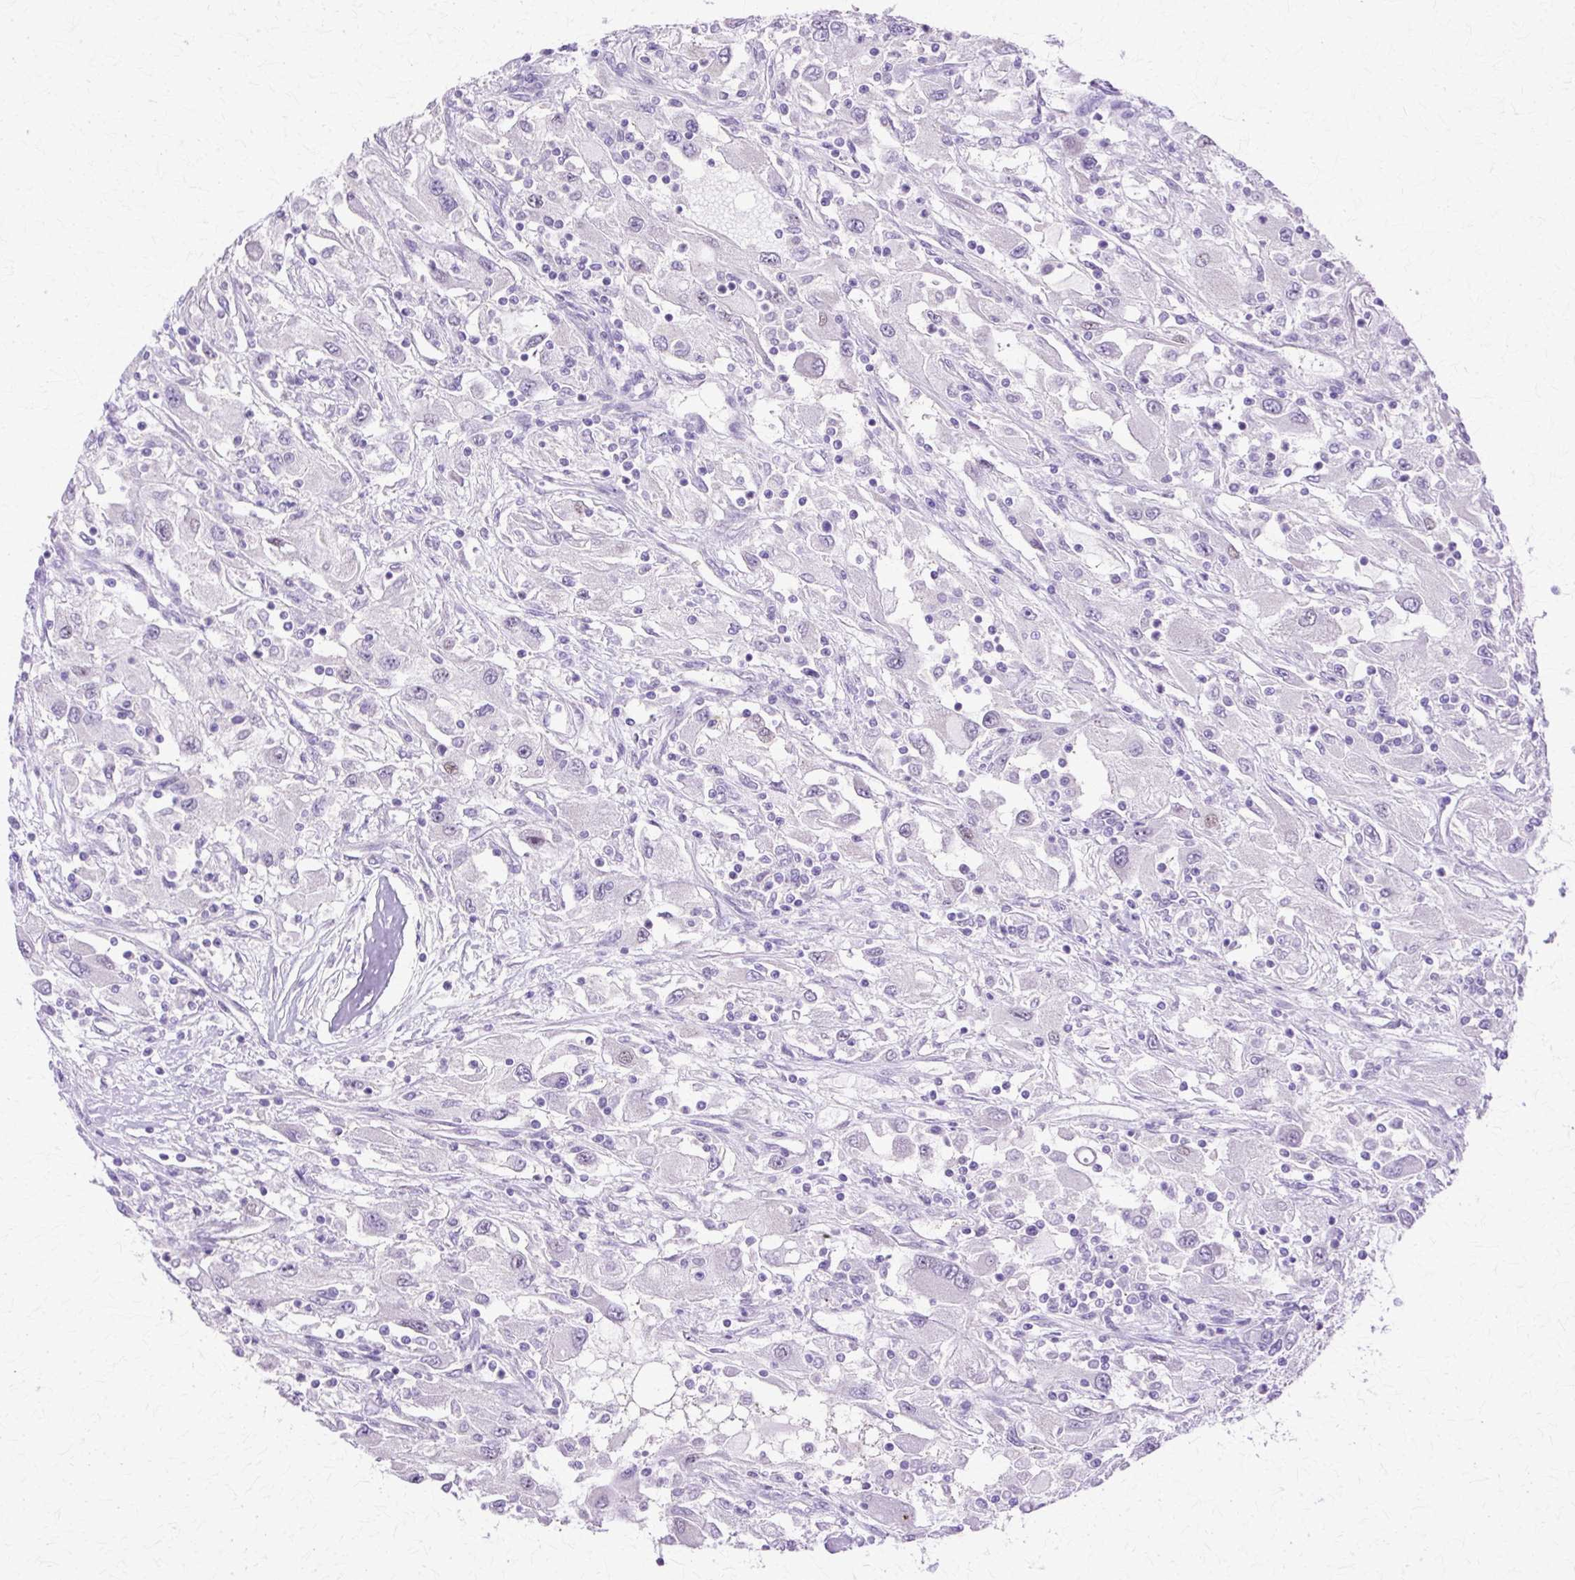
{"staining": {"intensity": "weak", "quantity": "<25%", "location": "nuclear"}, "tissue": "renal cancer", "cell_type": "Tumor cells", "image_type": "cancer", "snomed": [{"axis": "morphology", "description": "Adenocarcinoma, NOS"}, {"axis": "topography", "description": "Kidney"}], "caption": "Immunohistochemistry photomicrograph of neoplastic tissue: human renal adenocarcinoma stained with DAB demonstrates no significant protein expression in tumor cells. (DAB (3,3'-diaminobenzidine) immunohistochemistry (IHC) visualized using brightfield microscopy, high magnification).", "gene": "HSPA8", "patient": {"sex": "female", "age": 67}}